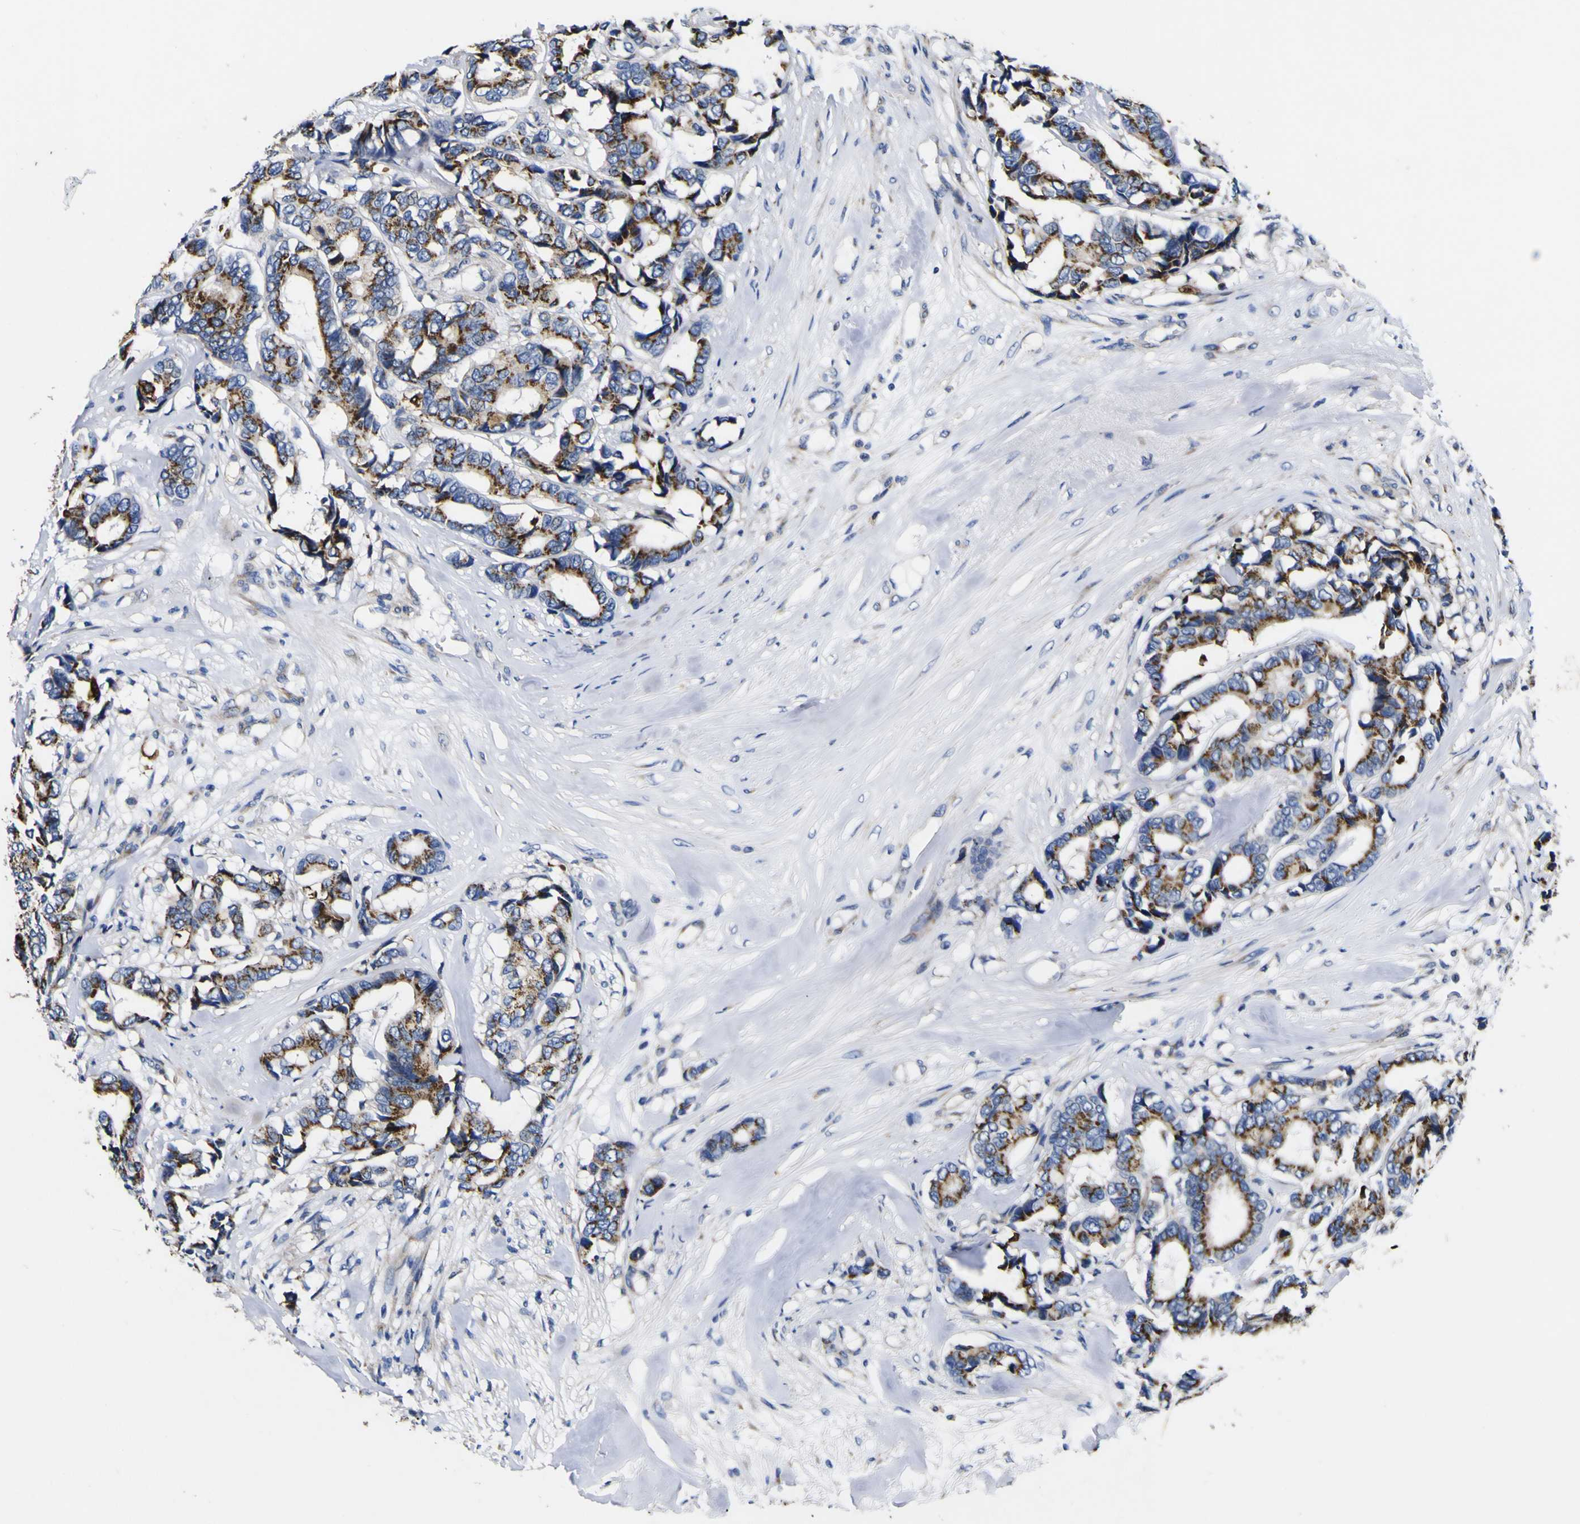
{"staining": {"intensity": "strong", "quantity": ">75%", "location": "cytoplasmic/membranous"}, "tissue": "breast cancer", "cell_type": "Tumor cells", "image_type": "cancer", "snomed": [{"axis": "morphology", "description": "Duct carcinoma"}, {"axis": "topography", "description": "Breast"}], "caption": "The immunohistochemical stain highlights strong cytoplasmic/membranous expression in tumor cells of breast intraductal carcinoma tissue. (brown staining indicates protein expression, while blue staining denotes nuclei).", "gene": "COA1", "patient": {"sex": "female", "age": 87}}